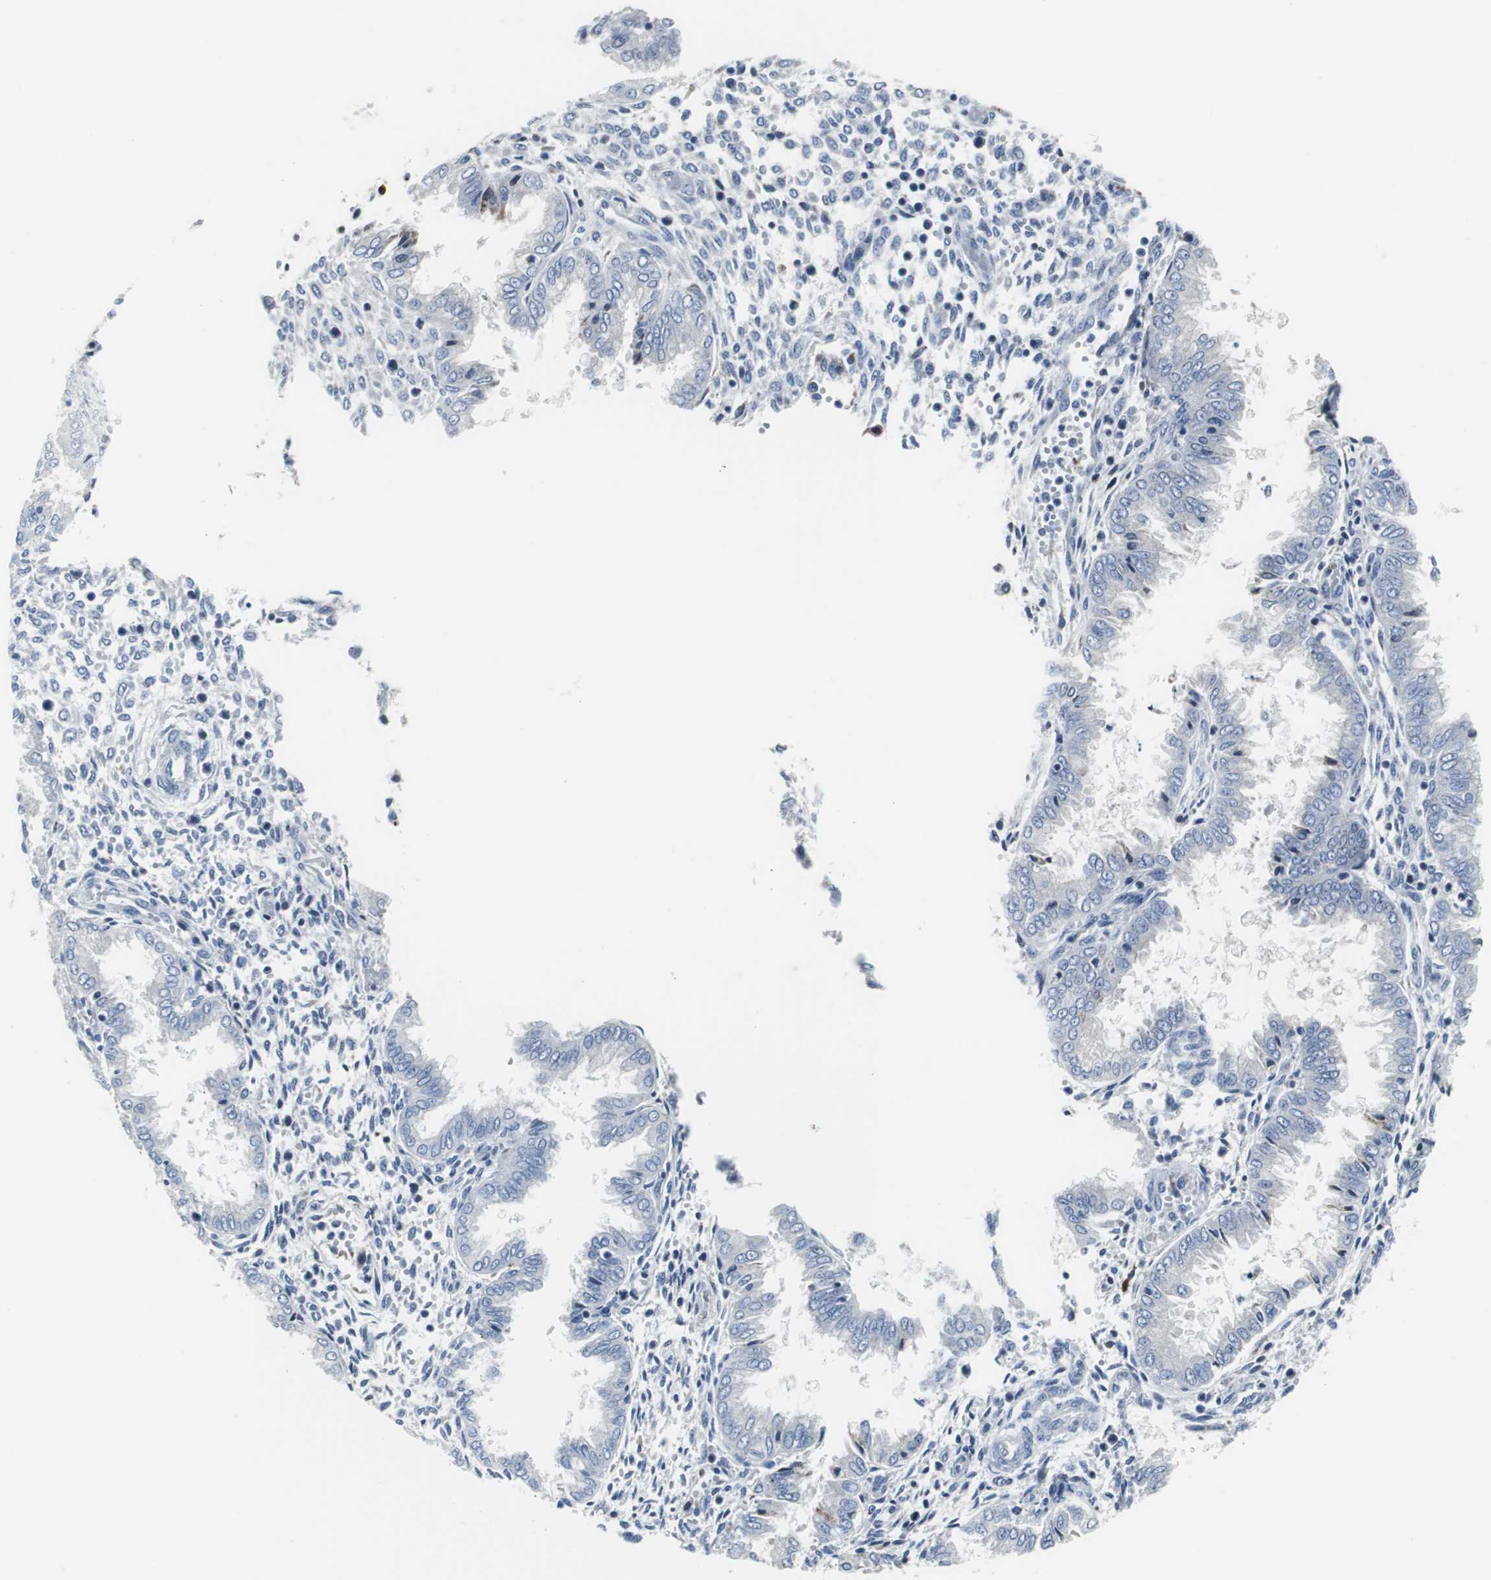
{"staining": {"intensity": "negative", "quantity": "none", "location": "none"}, "tissue": "endometrium", "cell_type": "Cells in endometrial stroma", "image_type": "normal", "snomed": [{"axis": "morphology", "description": "Normal tissue, NOS"}, {"axis": "topography", "description": "Endometrium"}], "caption": "Immunohistochemistry histopathology image of benign endometrium stained for a protein (brown), which reveals no expression in cells in endometrial stroma.", "gene": "DOK1", "patient": {"sex": "female", "age": 33}}